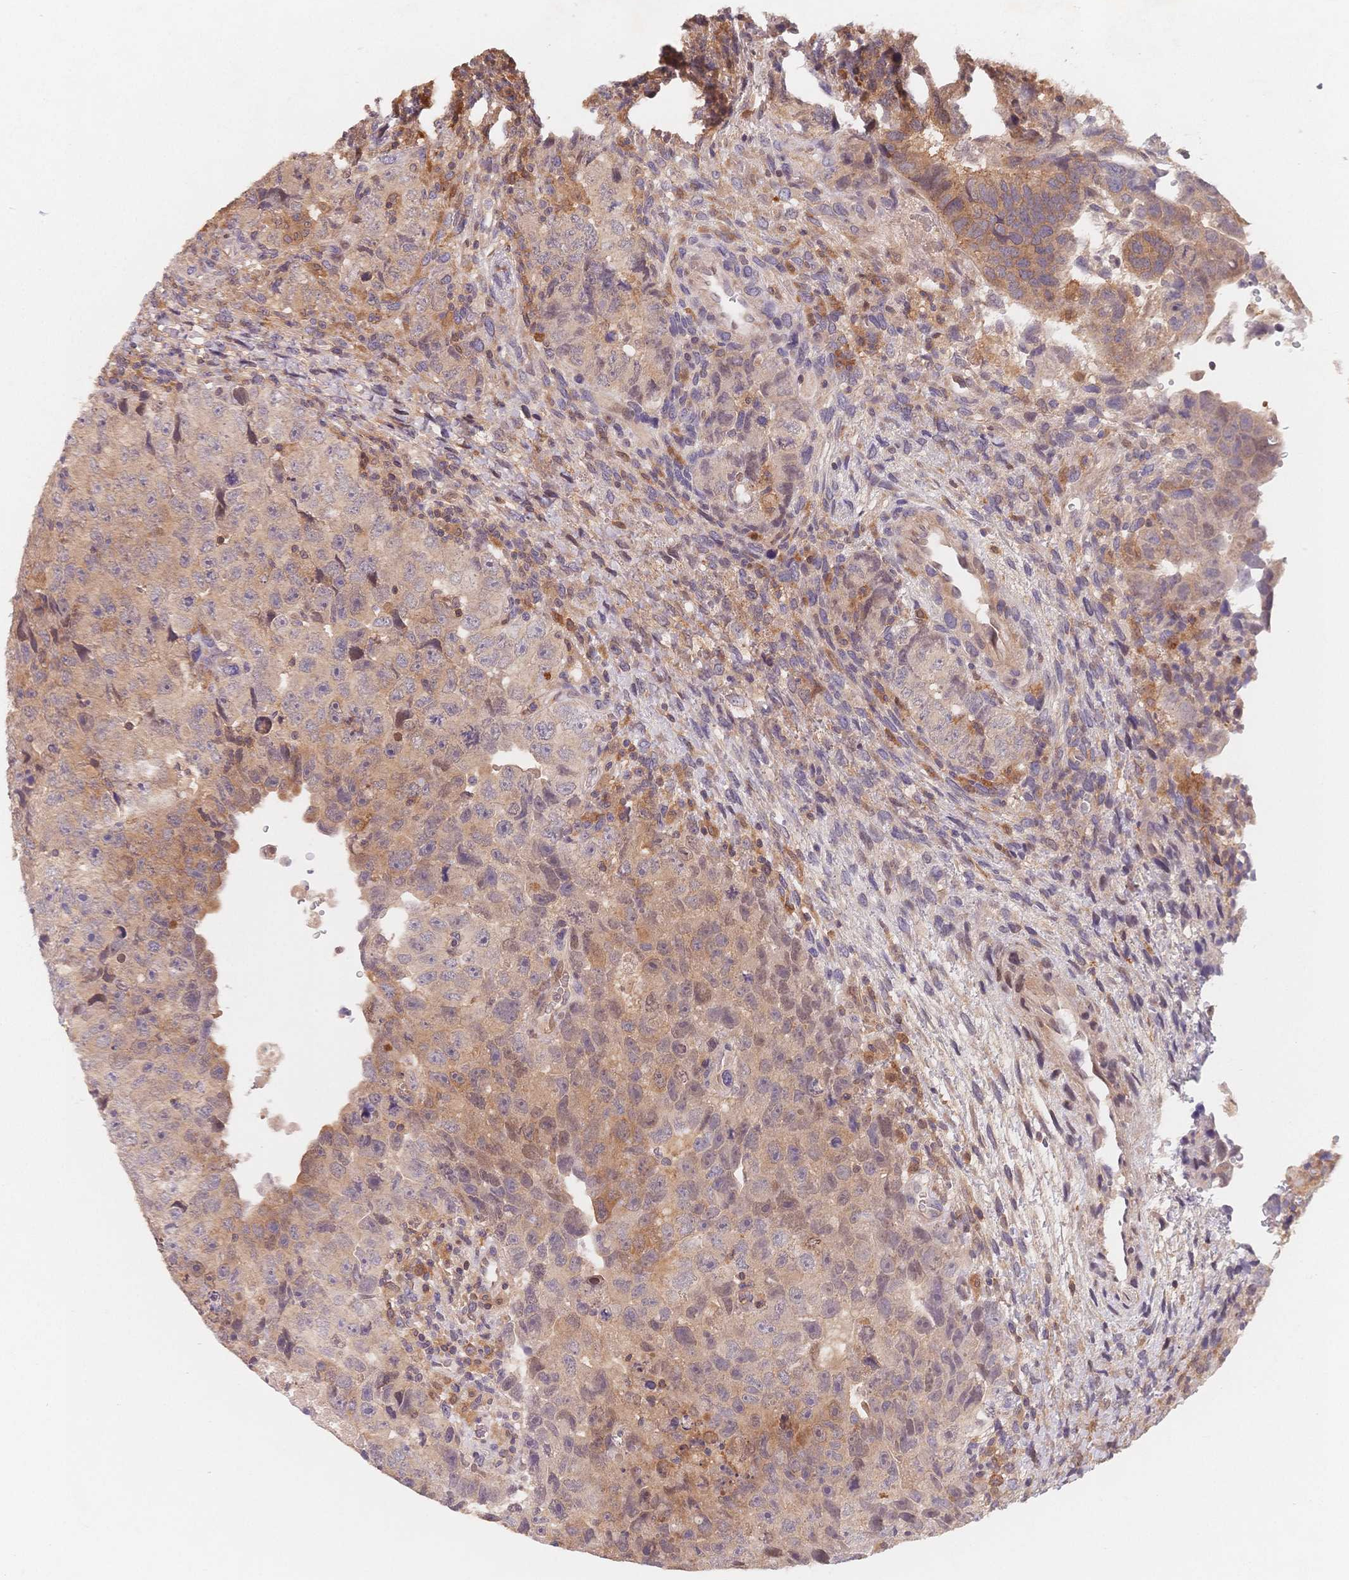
{"staining": {"intensity": "weak", "quantity": "<25%", "location": "cytoplasmic/membranous"}, "tissue": "testis cancer", "cell_type": "Tumor cells", "image_type": "cancer", "snomed": [{"axis": "morphology", "description": "Carcinoma, Embryonal, NOS"}, {"axis": "topography", "description": "Testis"}], "caption": "High power microscopy micrograph of an immunohistochemistry (IHC) photomicrograph of testis cancer (embryonal carcinoma), revealing no significant staining in tumor cells. (DAB immunohistochemistry (IHC), high magnification).", "gene": "C12orf75", "patient": {"sex": "male", "age": 24}}